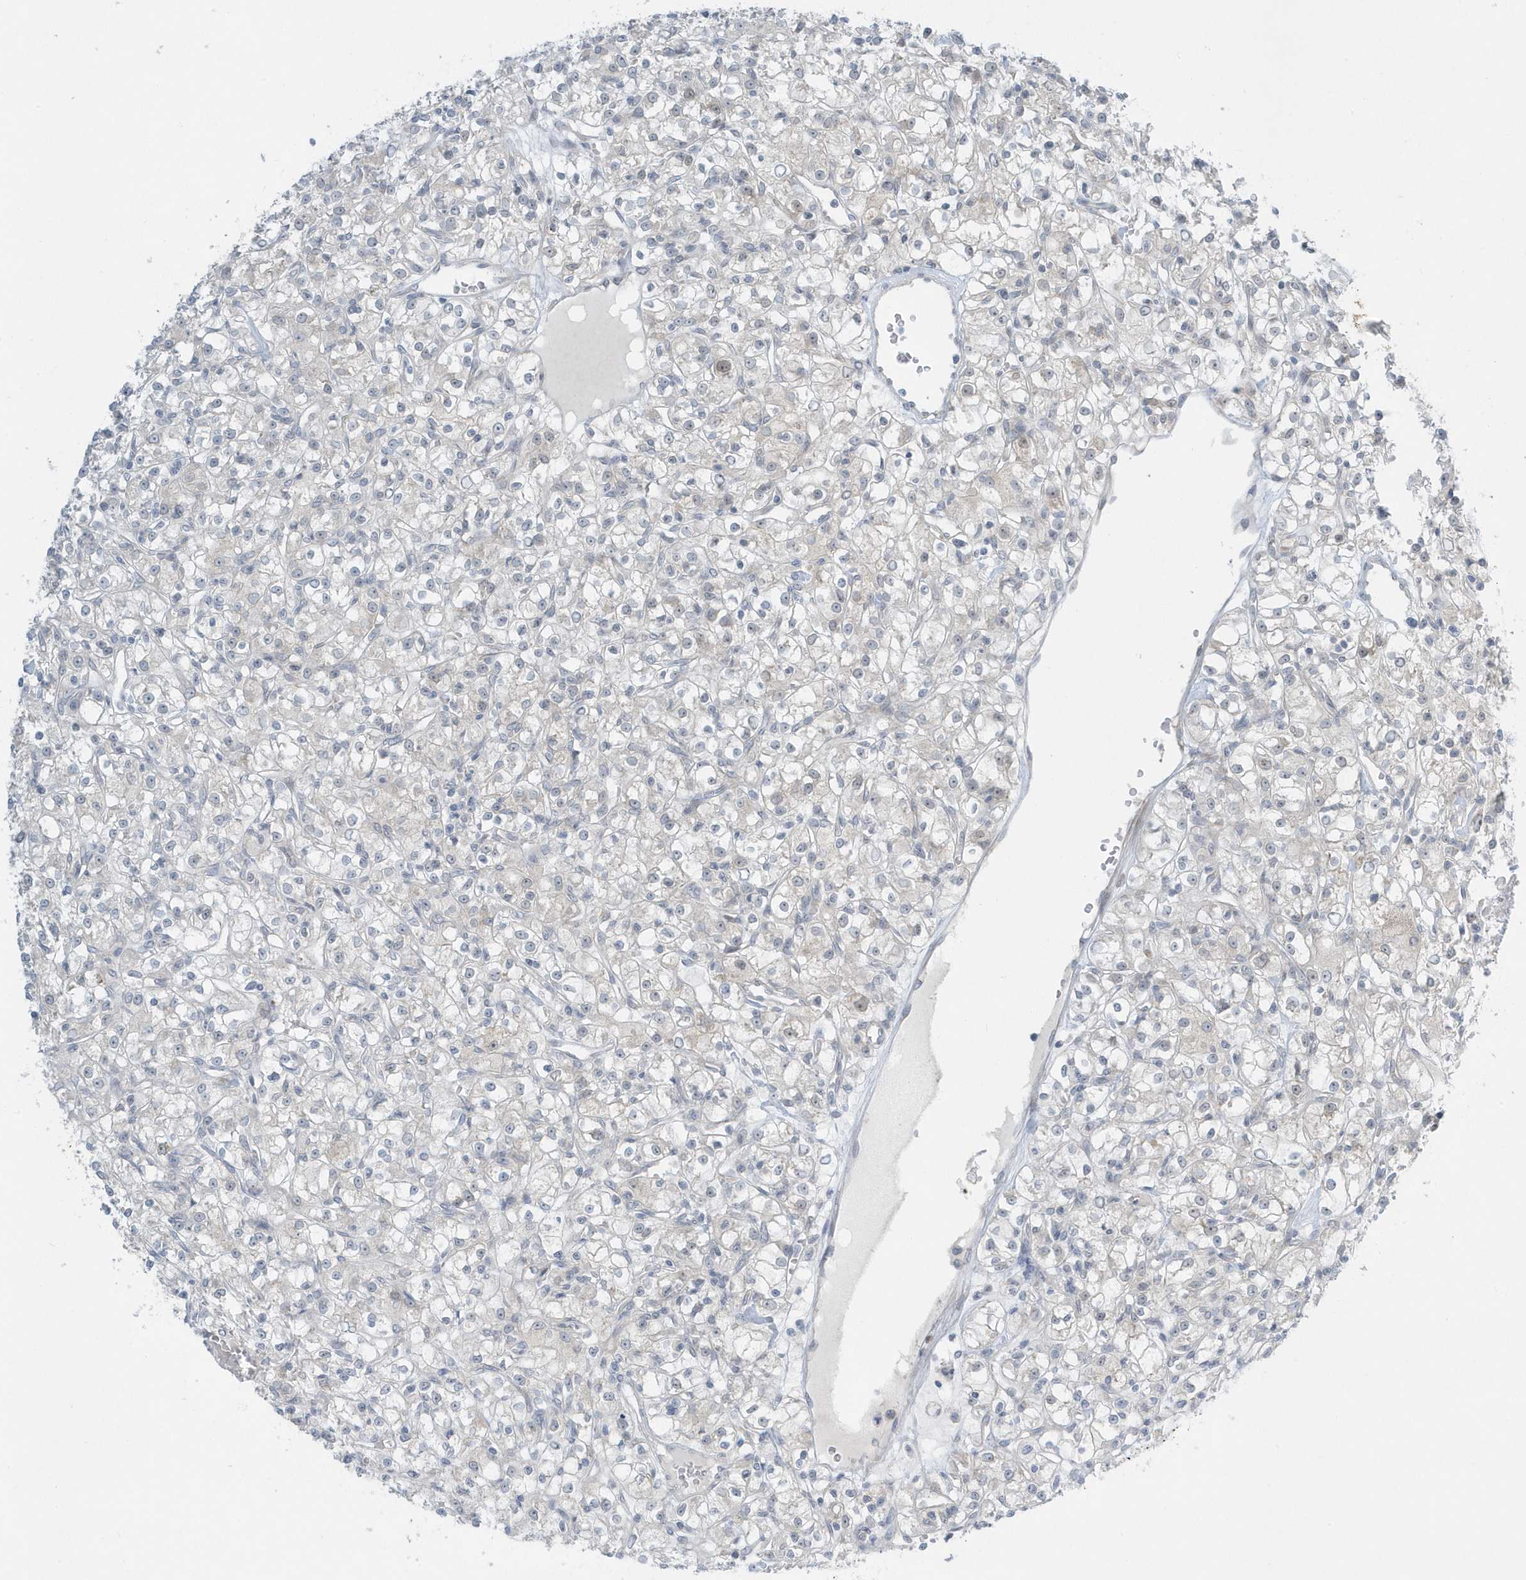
{"staining": {"intensity": "negative", "quantity": "none", "location": "none"}, "tissue": "renal cancer", "cell_type": "Tumor cells", "image_type": "cancer", "snomed": [{"axis": "morphology", "description": "Adenocarcinoma, NOS"}, {"axis": "topography", "description": "Kidney"}], "caption": "Tumor cells show no significant protein expression in renal cancer. Brightfield microscopy of immunohistochemistry stained with DAB (3,3'-diaminobenzidine) (brown) and hematoxylin (blue), captured at high magnification.", "gene": "SCN3A", "patient": {"sex": "female", "age": 59}}